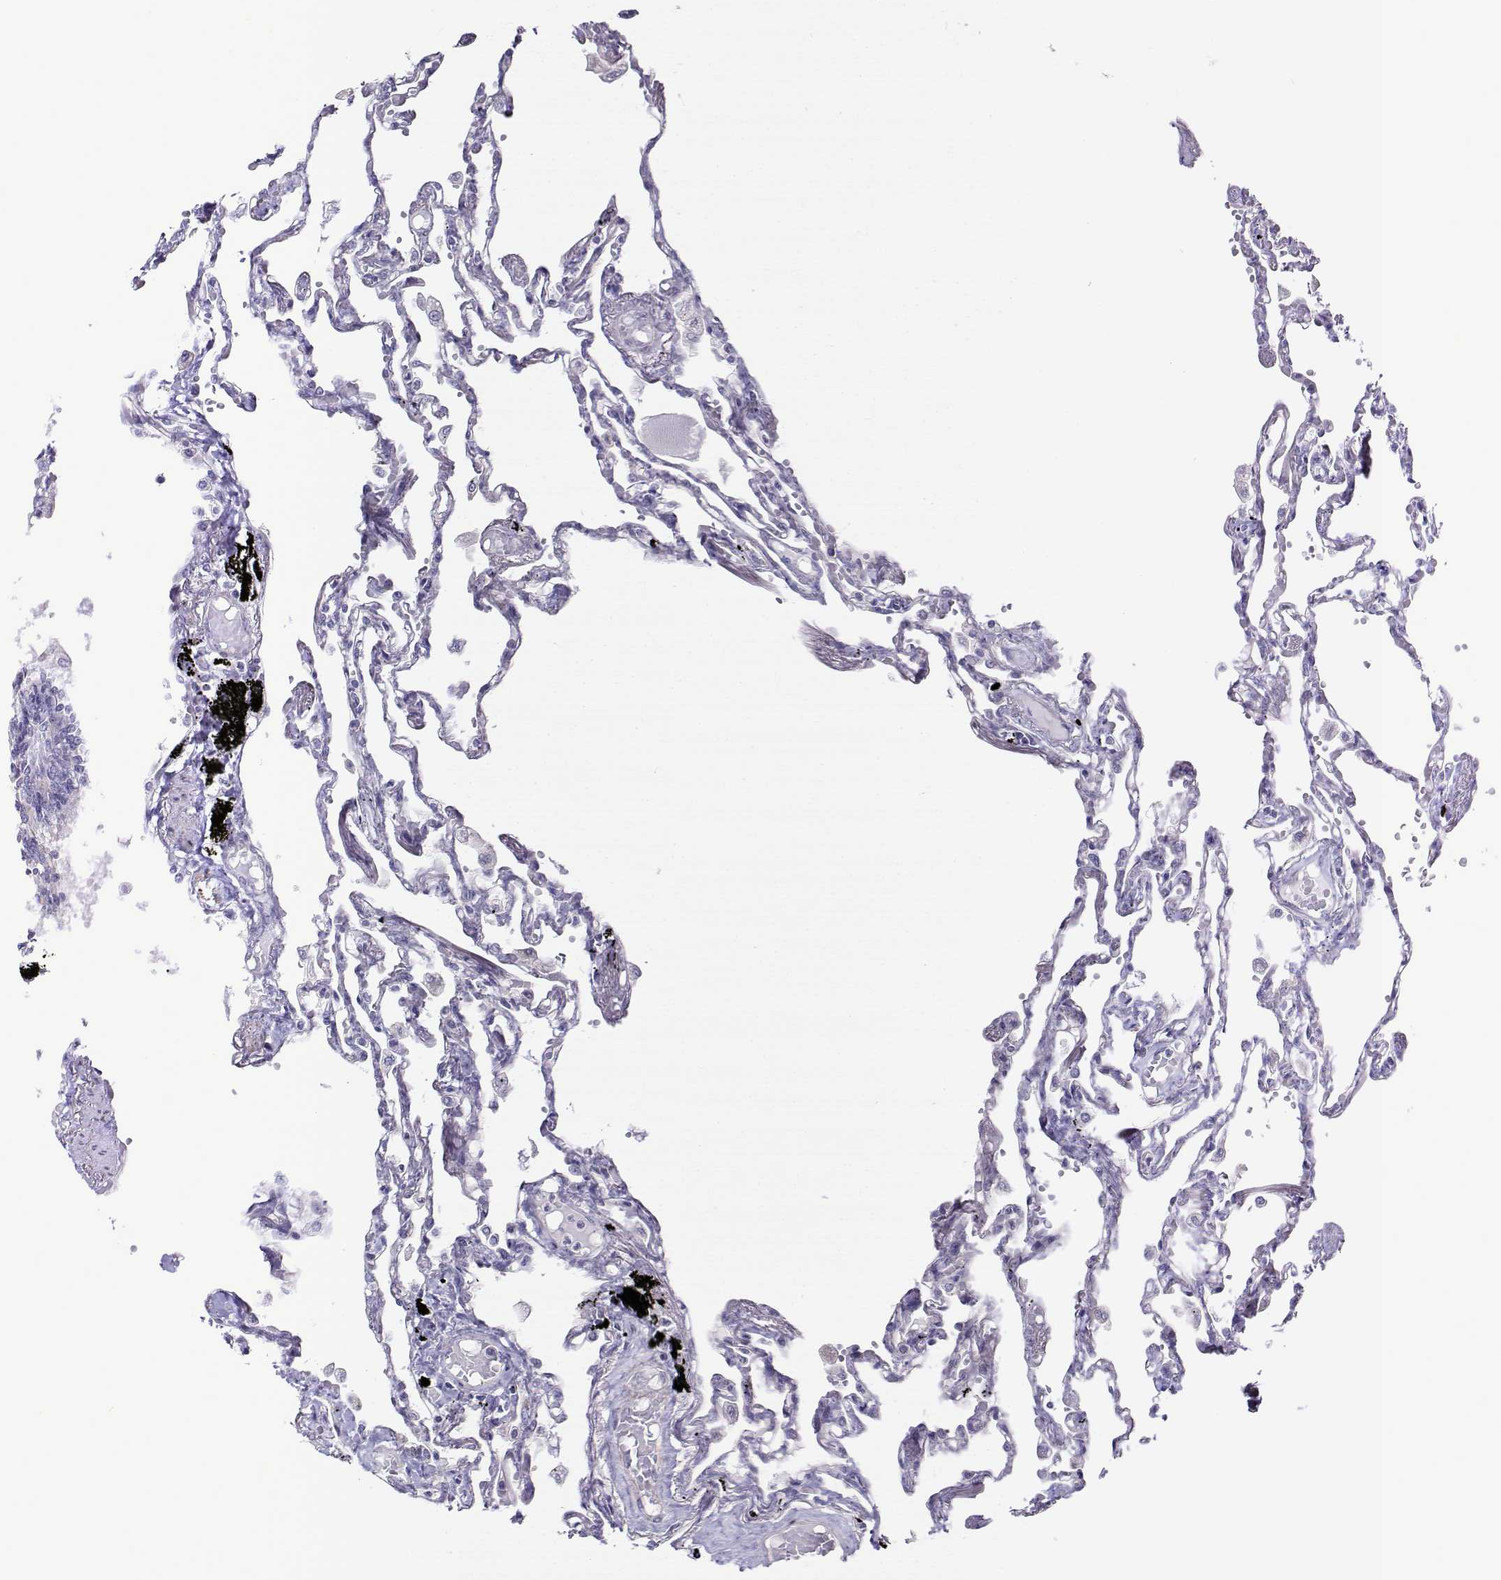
{"staining": {"intensity": "negative", "quantity": "none", "location": "none"}, "tissue": "lung", "cell_type": "Alveolar cells", "image_type": "normal", "snomed": [{"axis": "morphology", "description": "Normal tissue, NOS"}, {"axis": "morphology", "description": "Adenocarcinoma, NOS"}, {"axis": "topography", "description": "Cartilage tissue"}, {"axis": "topography", "description": "Lung"}], "caption": "Alveolar cells show no significant positivity in benign lung. The staining was performed using DAB to visualize the protein expression in brown, while the nuclei were stained in blue with hematoxylin (Magnification: 20x).", "gene": "NOS1AP", "patient": {"sex": "female", "age": 67}}